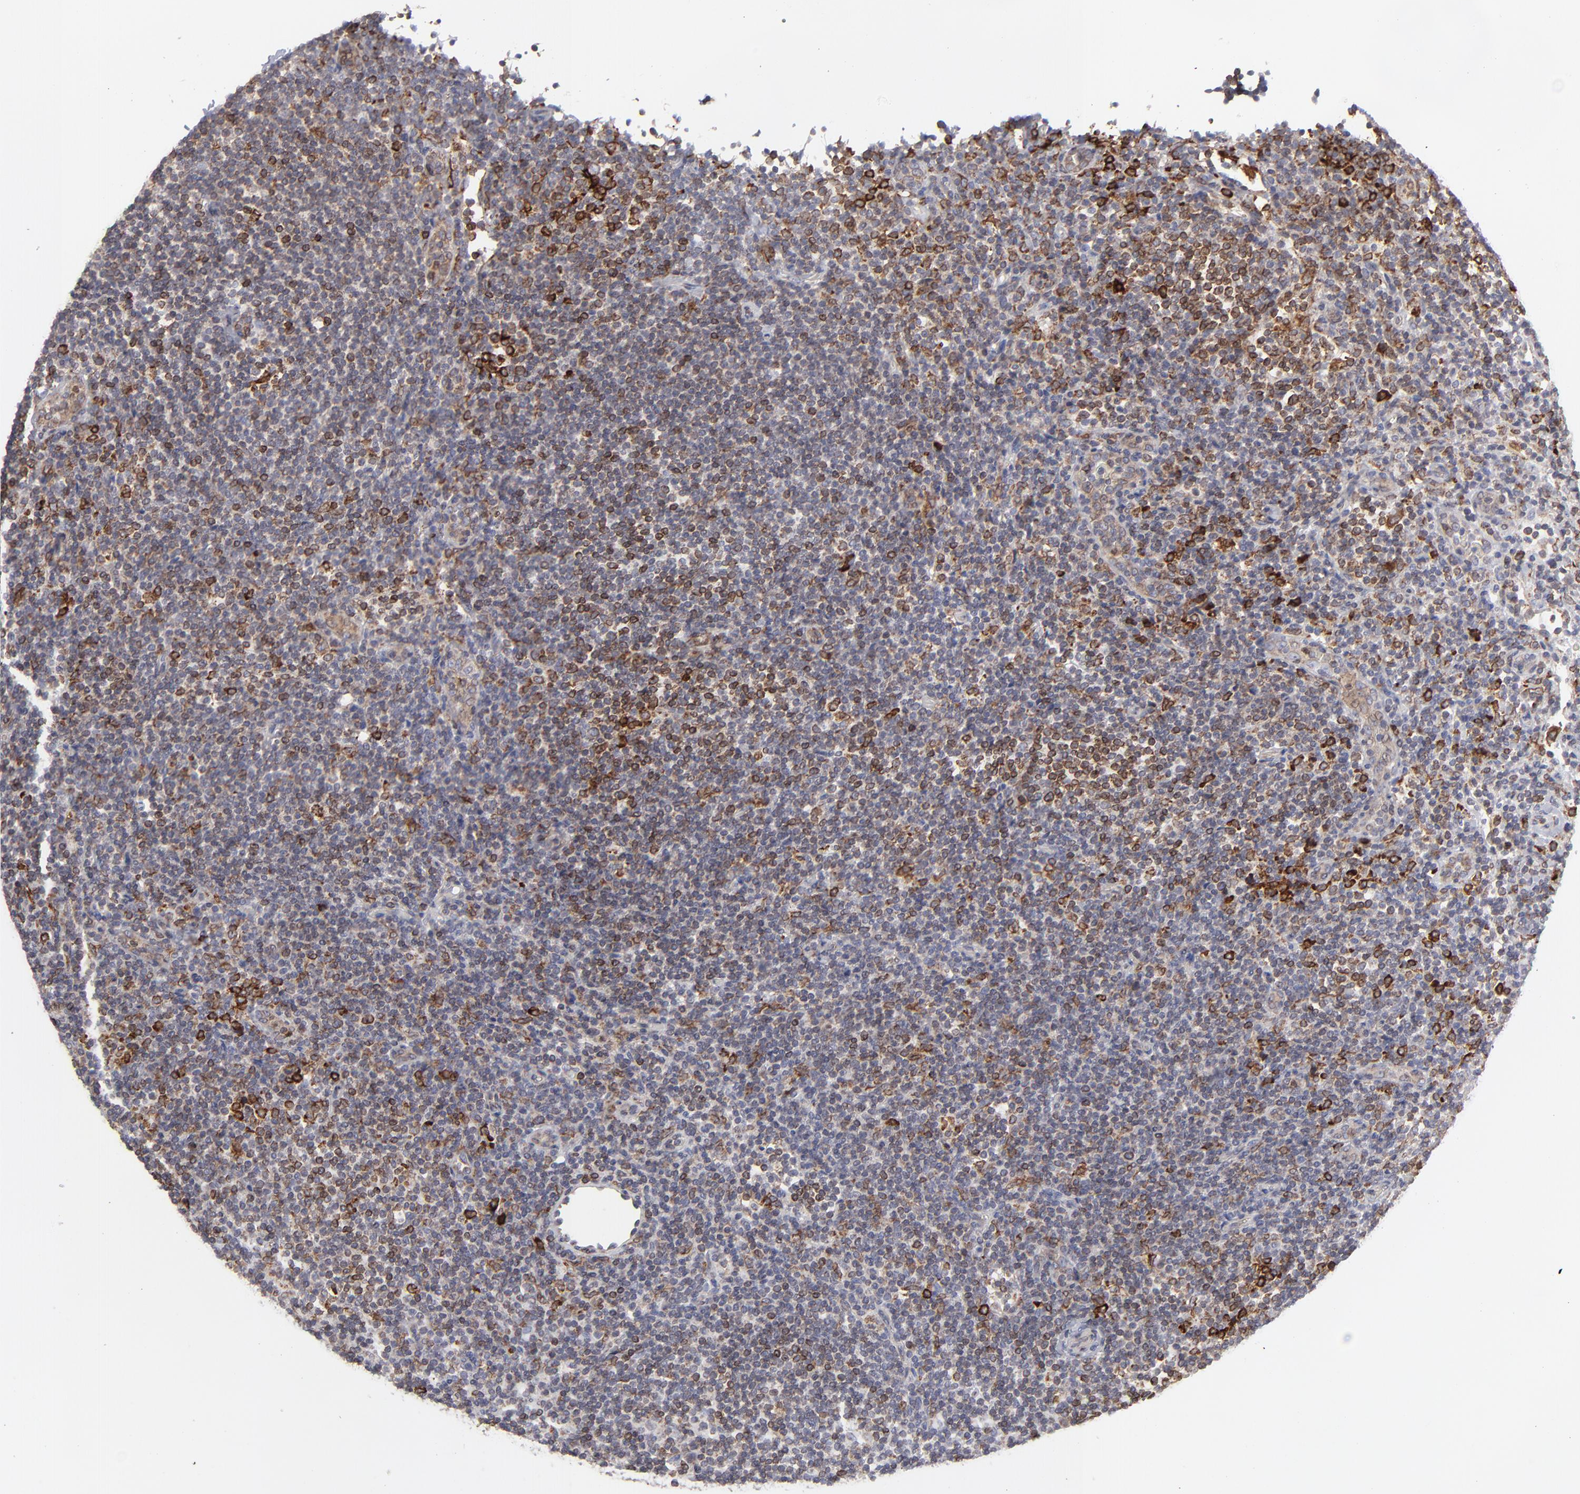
{"staining": {"intensity": "strong", "quantity": "25%-75%", "location": "cytoplasmic/membranous"}, "tissue": "lymphoma", "cell_type": "Tumor cells", "image_type": "cancer", "snomed": [{"axis": "morphology", "description": "Malignant lymphoma, non-Hodgkin's type, Low grade"}, {"axis": "topography", "description": "Lymph node"}], "caption": "Immunohistochemical staining of lymphoma exhibits high levels of strong cytoplasmic/membranous protein expression in approximately 25%-75% of tumor cells.", "gene": "TMX1", "patient": {"sex": "female", "age": 76}}